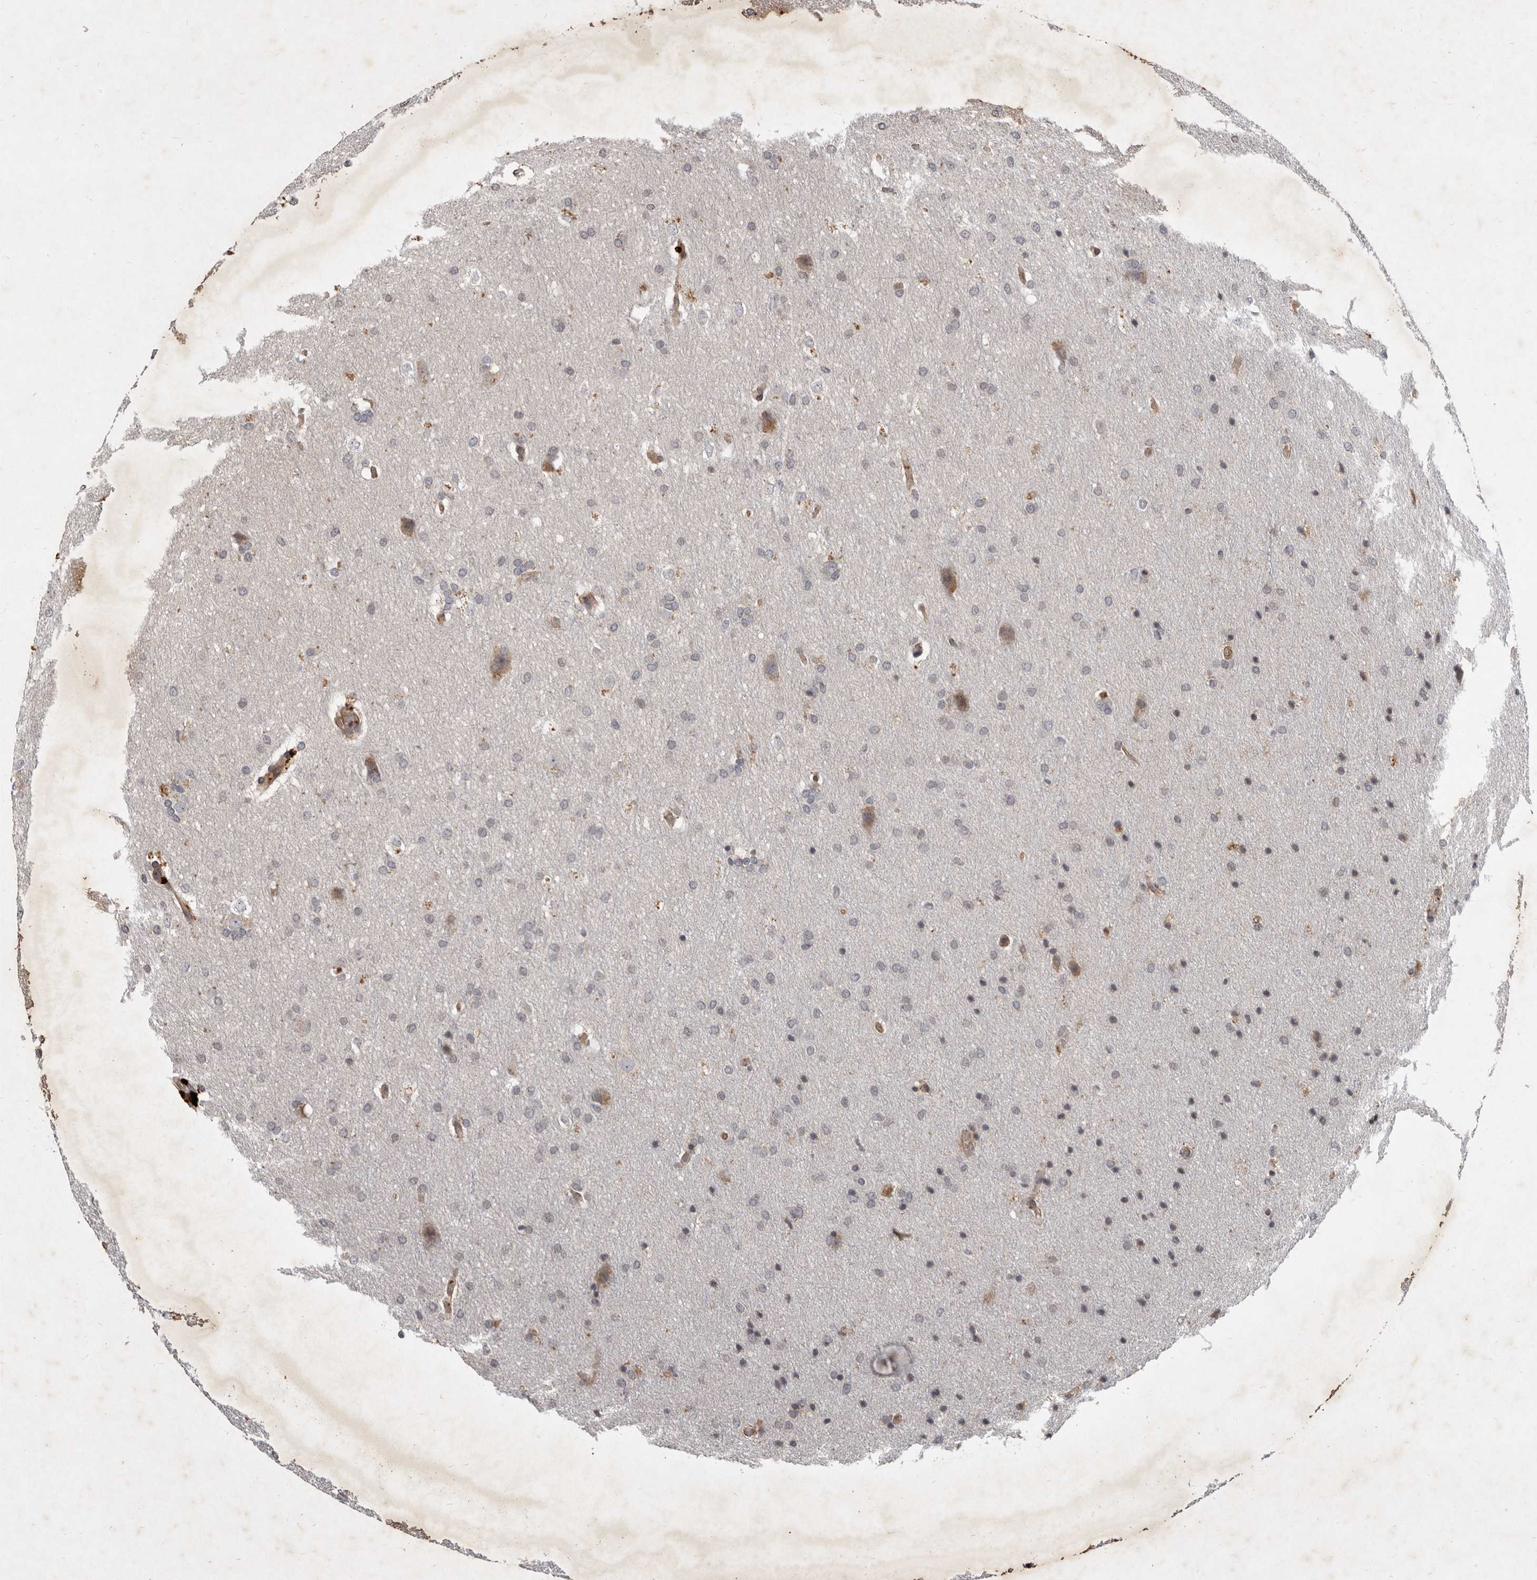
{"staining": {"intensity": "negative", "quantity": "none", "location": "none"}, "tissue": "glioma", "cell_type": "Tumor cells", "image_type": "cancer", "snomed": [{"axis": "morphology", "description": "Glioma, malignant, Low grade"}, {"axis": "topography", "description": "Brain"}], "caption": "High magnification brightfield microscopy of malignant glioma (low-grade) stained with DAB (brown) and counterstained with hematoxylin (blue): tumor cells show no significant positivity. (Stains: DAB immunohistochemistry with hematoxylin counter stain, Microscopy: brightfield microscopy at high magnification).", "gene": "DNAJC28", "patient": {"sex": "female", "age": 37}}